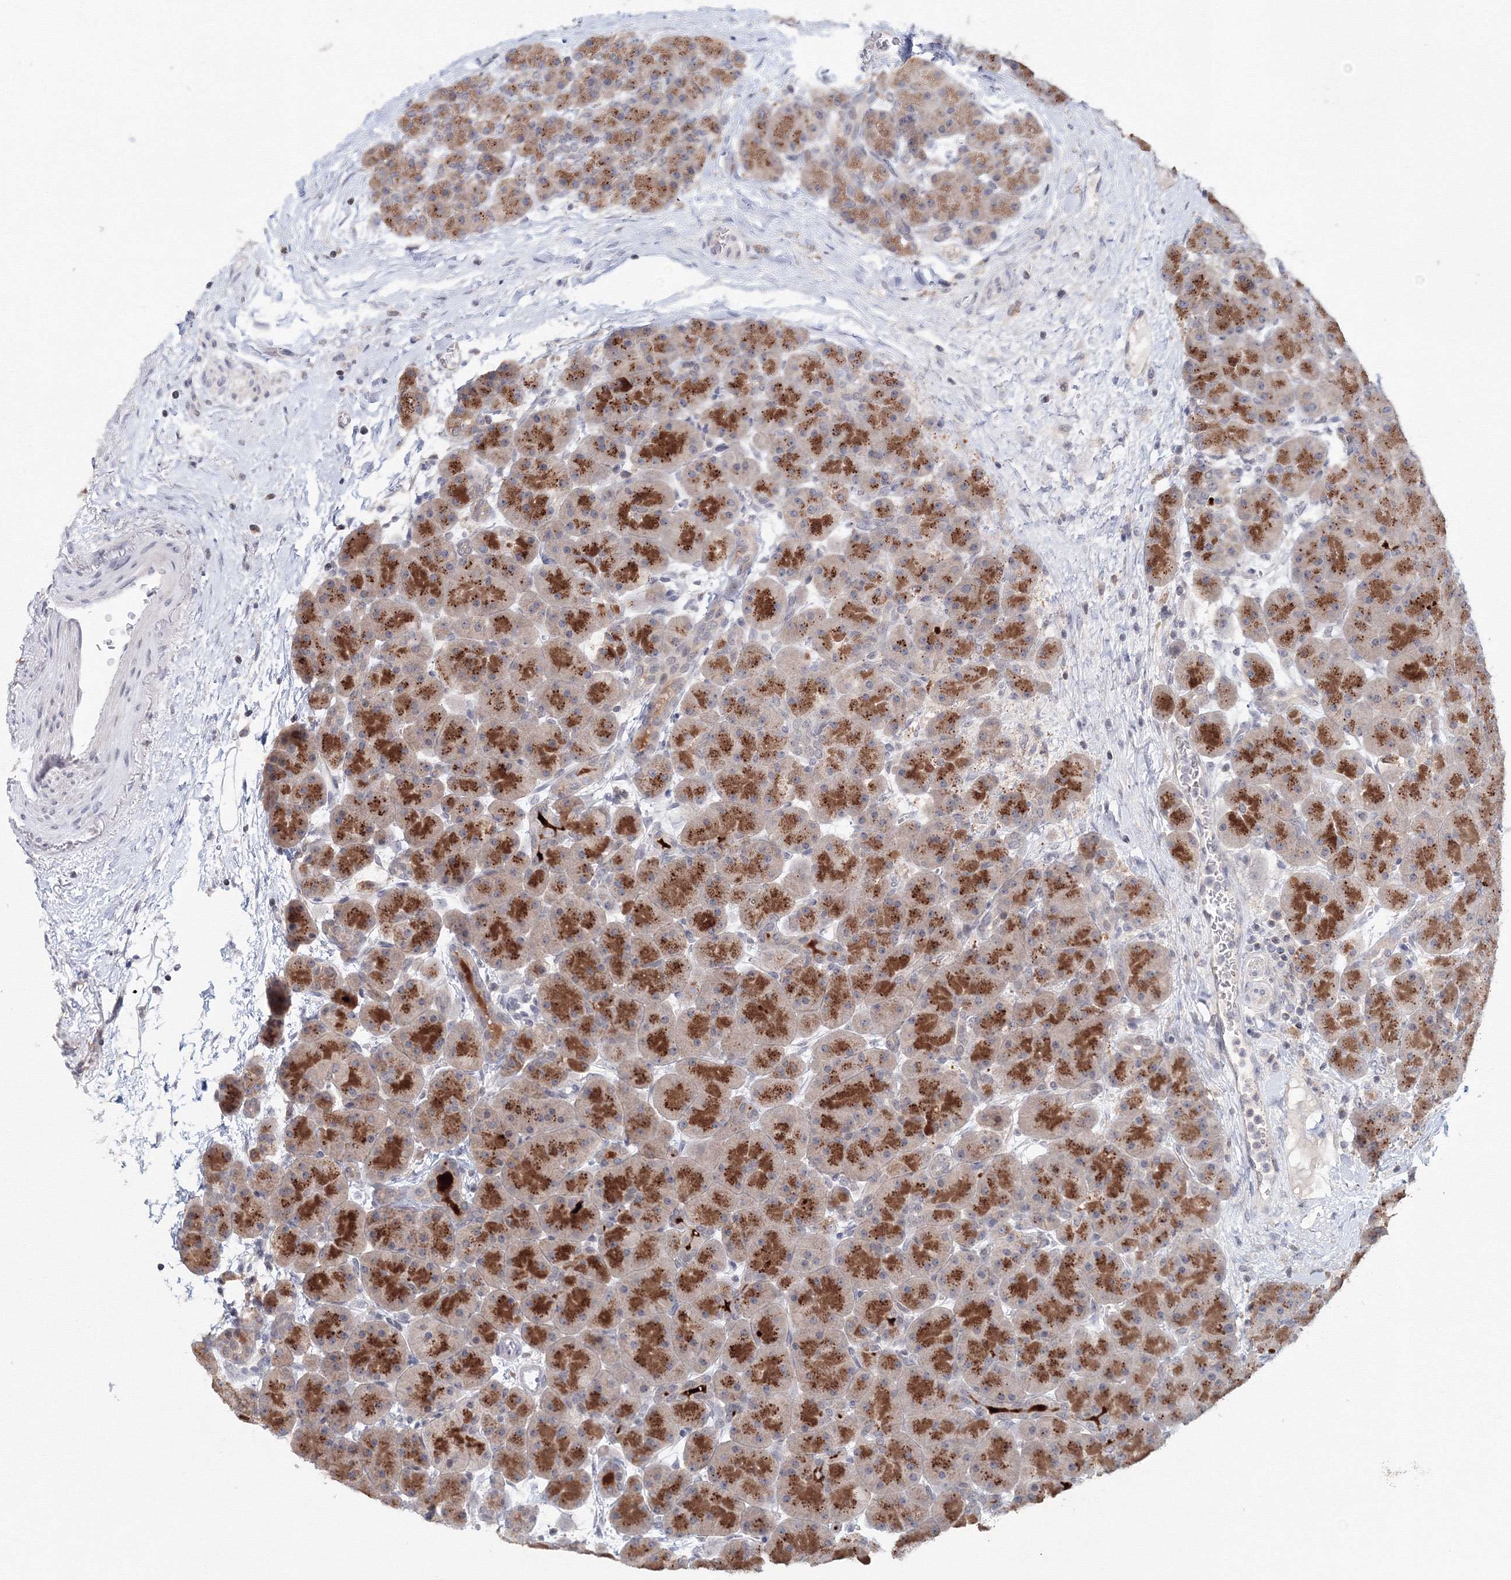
{"staining": {"intensity": "moderate", "quantity": ">75%", "location": "cytoplasmic/membranous"}, "tissue": "pancreas", "cell_type": "Exocrine glandular cells", "image_type": "normal", "snomed": [{"axis": "morphology", "description": "Normal tissue, NOS"}, {"axis": "topography", "description": "Pancreas"}], "caption": "Moderate cytoplasmic/membranous protein expression is appreciated in approximately >75% of exocrine glandular cells in pancreas.", "gene": "SLC7A7", "patient": {"sex": "male", "age": 66}}